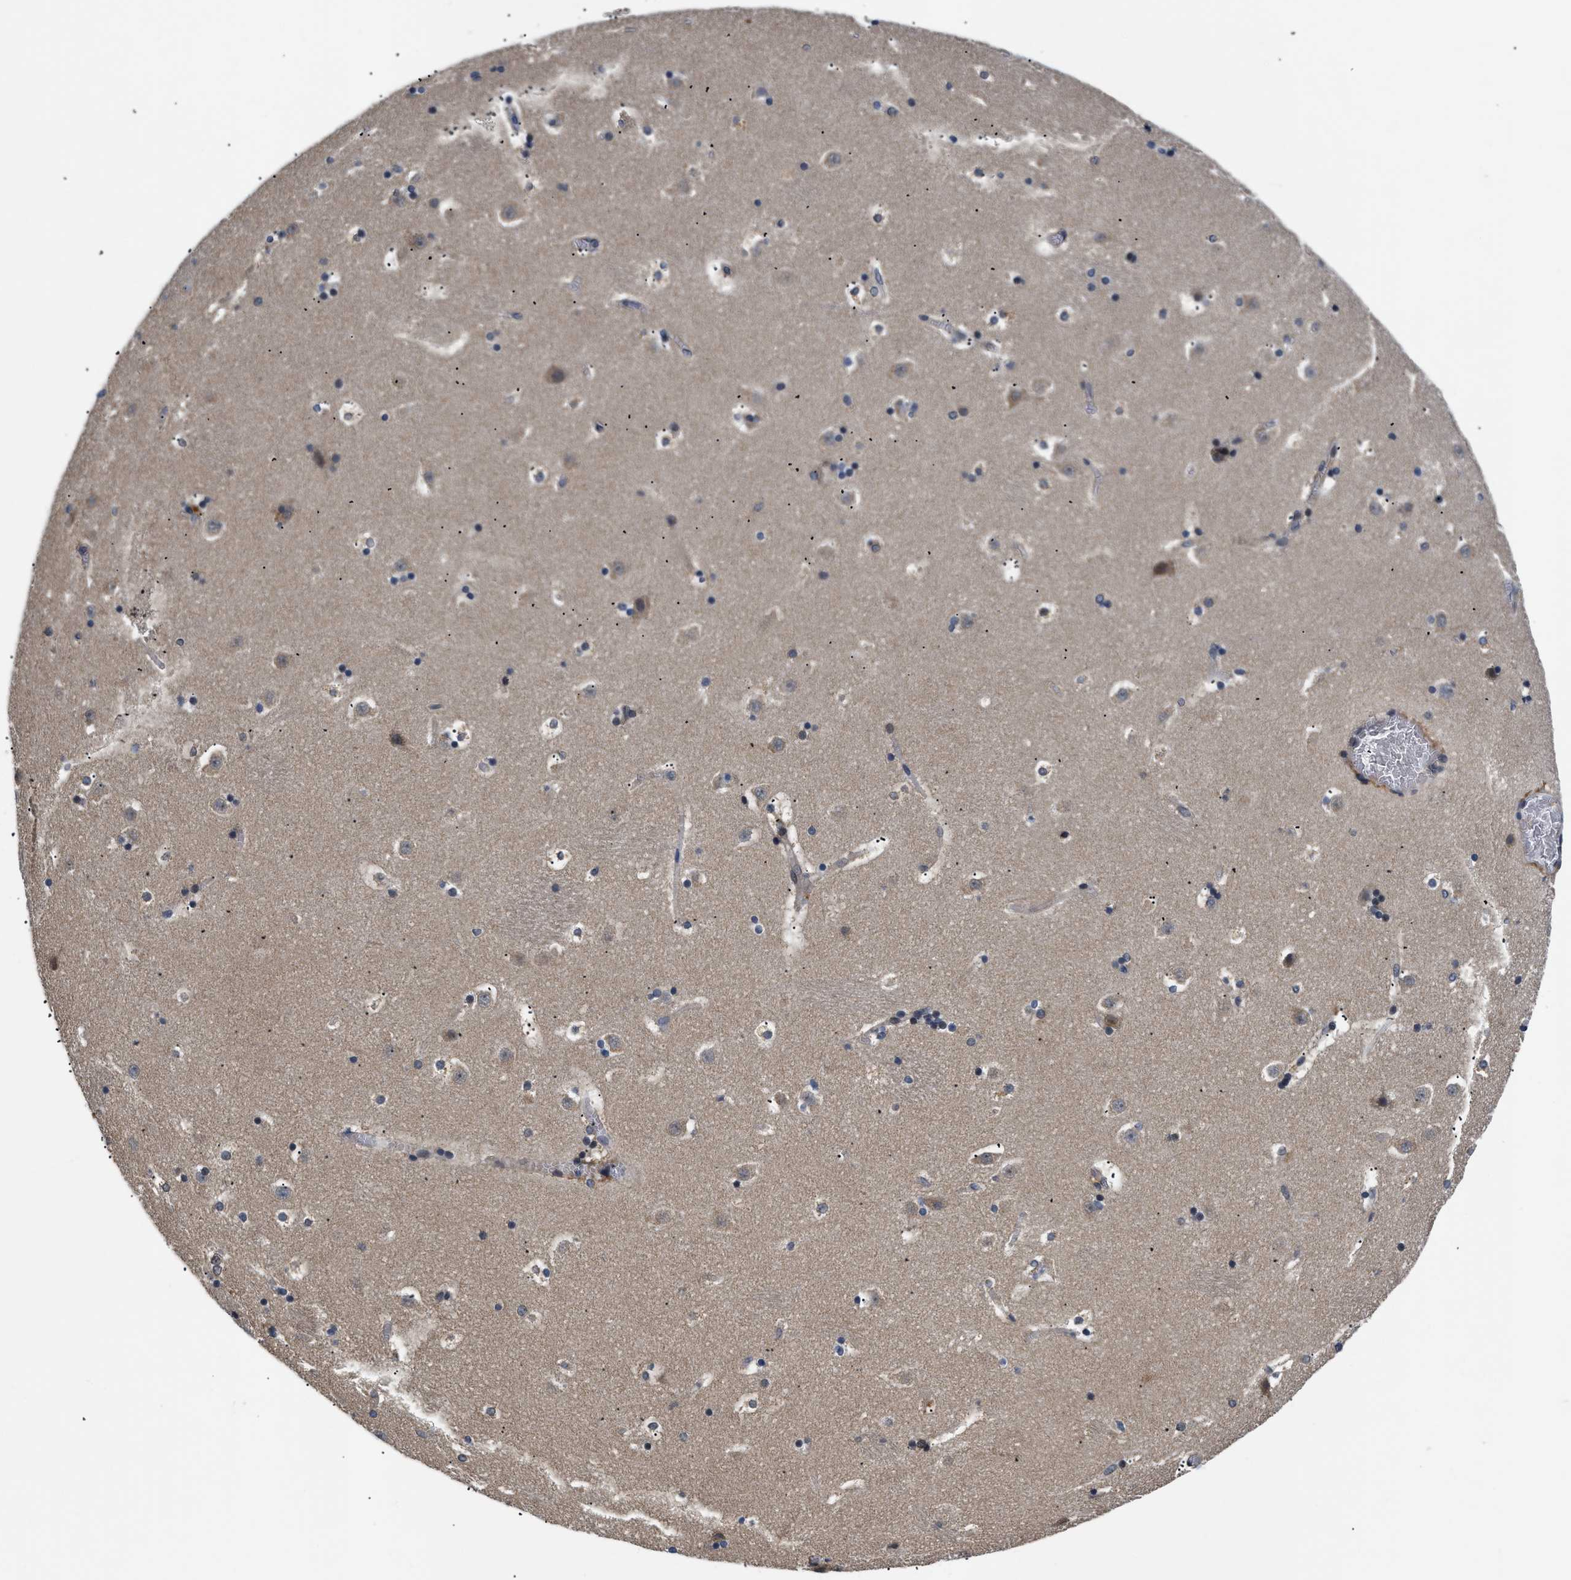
{"staining": {"intensity": "moderate", "quantity": "<25%", "location": "cytoplasmic/membranous"}, "tissue": "caudate", "cell_type": "Glial cells", "image_type": "normal", "snomed": [{"axis": "morphology", "description": "Normal tissue, NOS"}, {"axis": "topography", "description": "Lateral ventricle wall"}], "caption": "Immunohistochemical staining of unremarkable caudate demonstrates <25% levels of moderate cytoplasmic/membranous protein expression in about <25% of glial cells.", "gene": "HMGCR", "patient": {"sex": "male", "age": 45}}